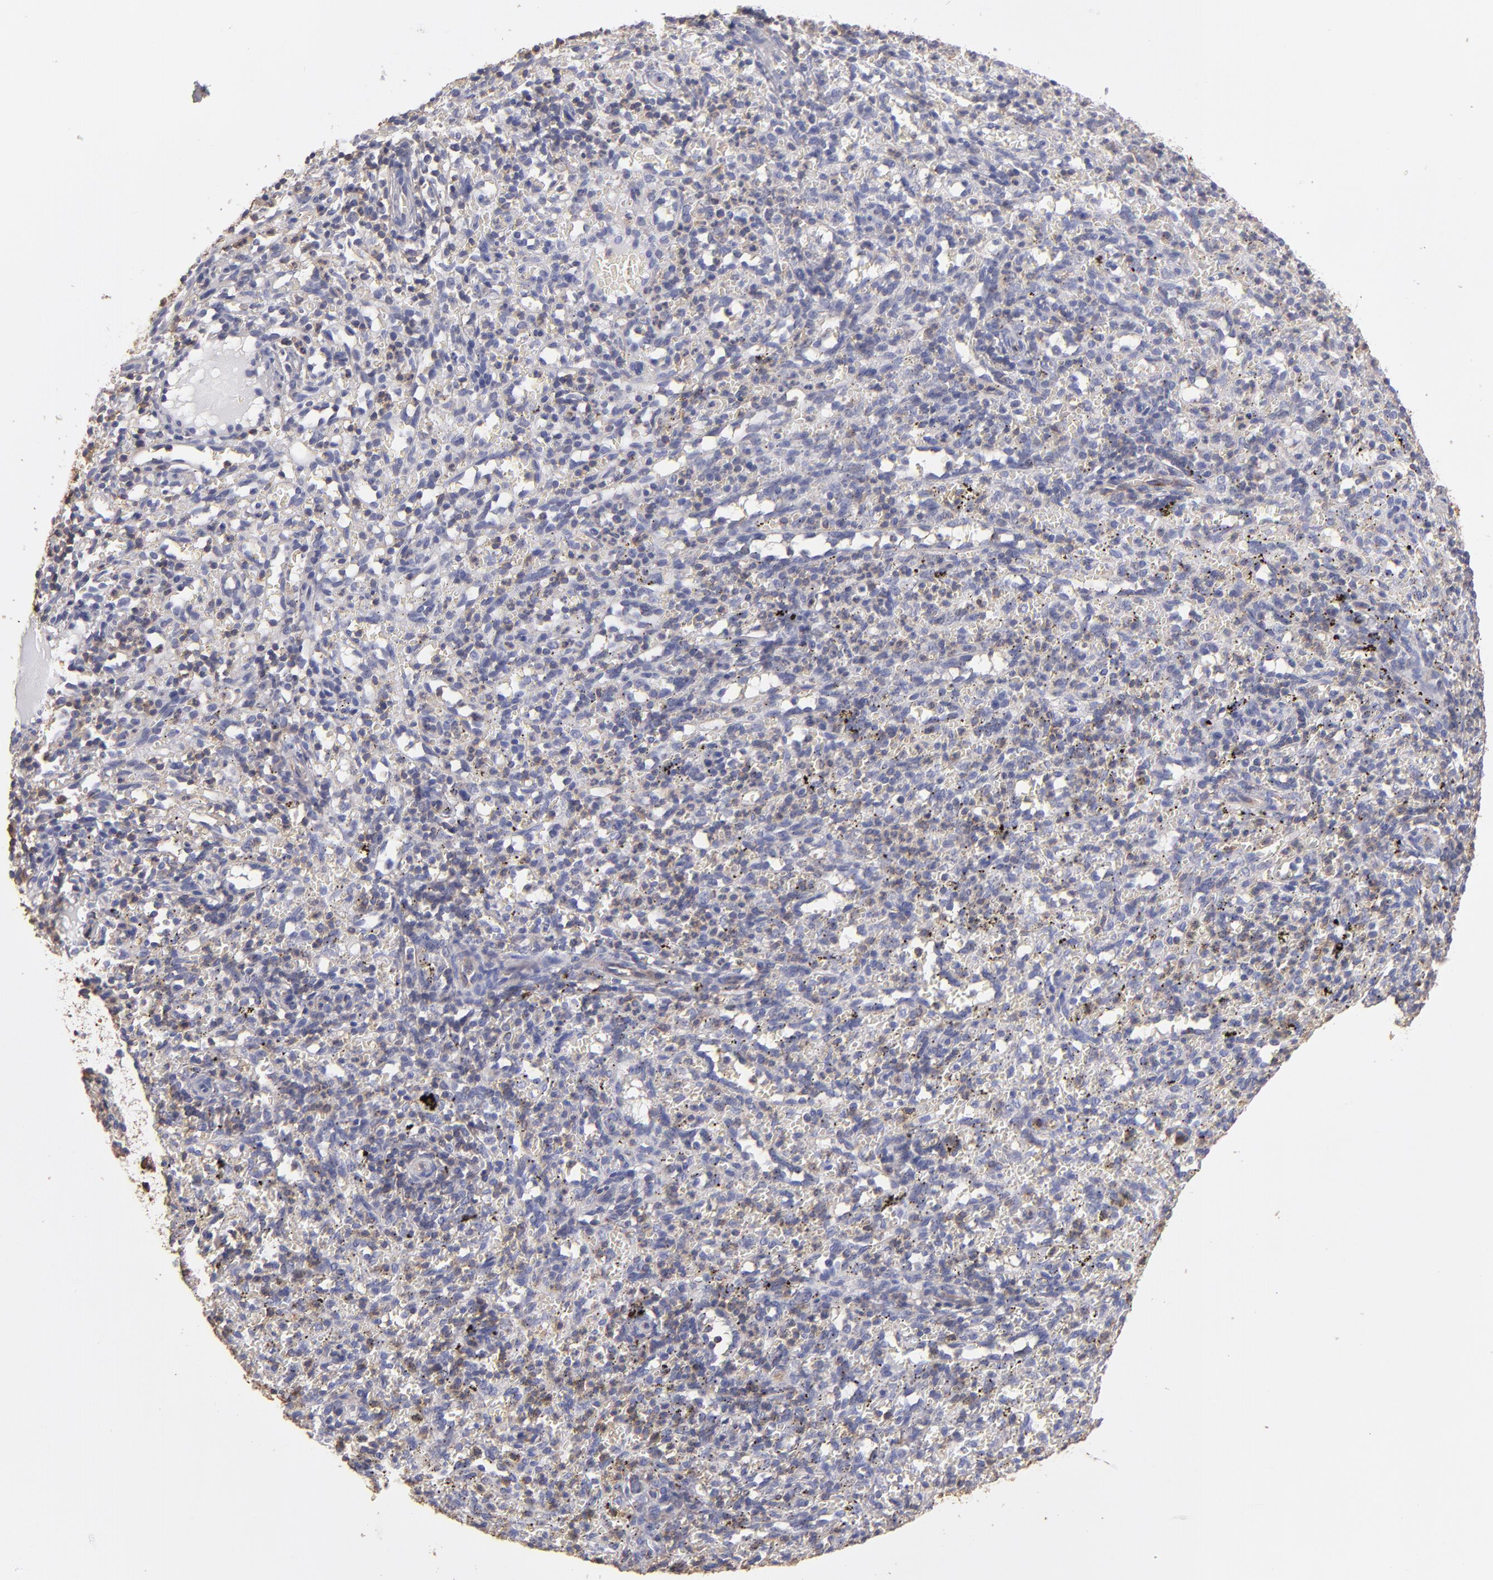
{"staining": {"intensity": "weak", "quantity": "25%-75%", "location": "cytoplasmic/membranous"}, "tissue": "spleen", "cell_type": "Cells in red pulp", "image_type": "normal", "snomed": [{"axis": "morphology", "description": "Normal tissue, NOS"}, {"axis": "topography", "description": "Spleen"}], "caption": "High-magnification brightfield microscopy of normal spleen stained with DAB (brown) and counterstained with hematoxylin (blue). cells in red pulp exhibit weak cytoplasmic/membranous staining is present in approximately25%-75% of cells.", "gene": "ABCB1", "patient": {"sex": "female", "age": 10}}